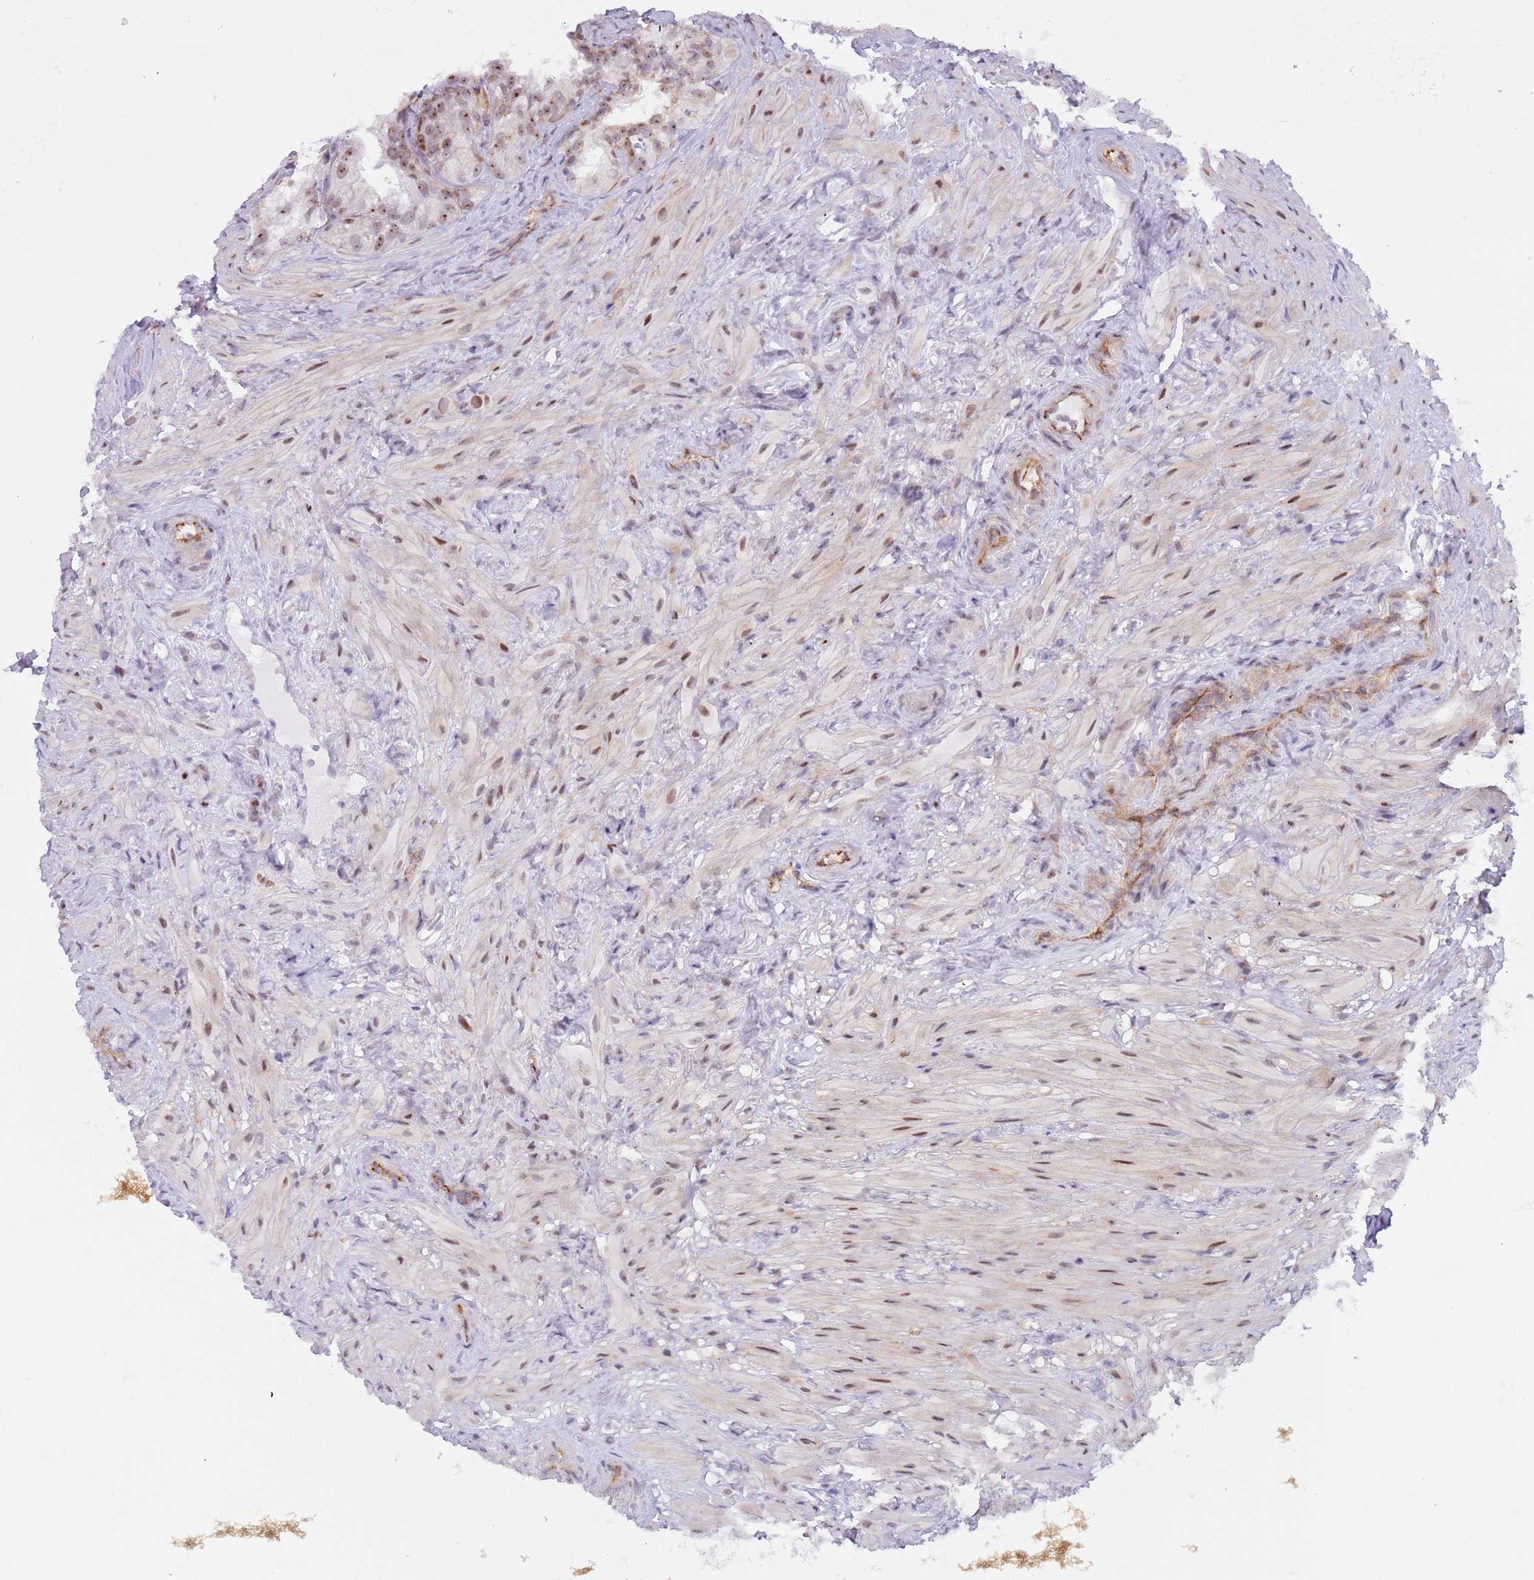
{"staining": {"intensity": "moderate", "quantity": ">75%", "location": "nuclear"}, "tissue": "seminal vesicle", "cell_type": "Glandular cells", "image_type": "normal", "snomed": [{"axis": "morphology", "description": "Normal tissue, NOS"}, {"axis": "topography", "description": "Seminal veicle"}], "caption": "A histopathology image of seminal vesicle stained for a protein reveals moderate nuclear brown staining in glandular cells.", "gene": "LRMDA", "patient": {"sex": "male", "age": 60}}